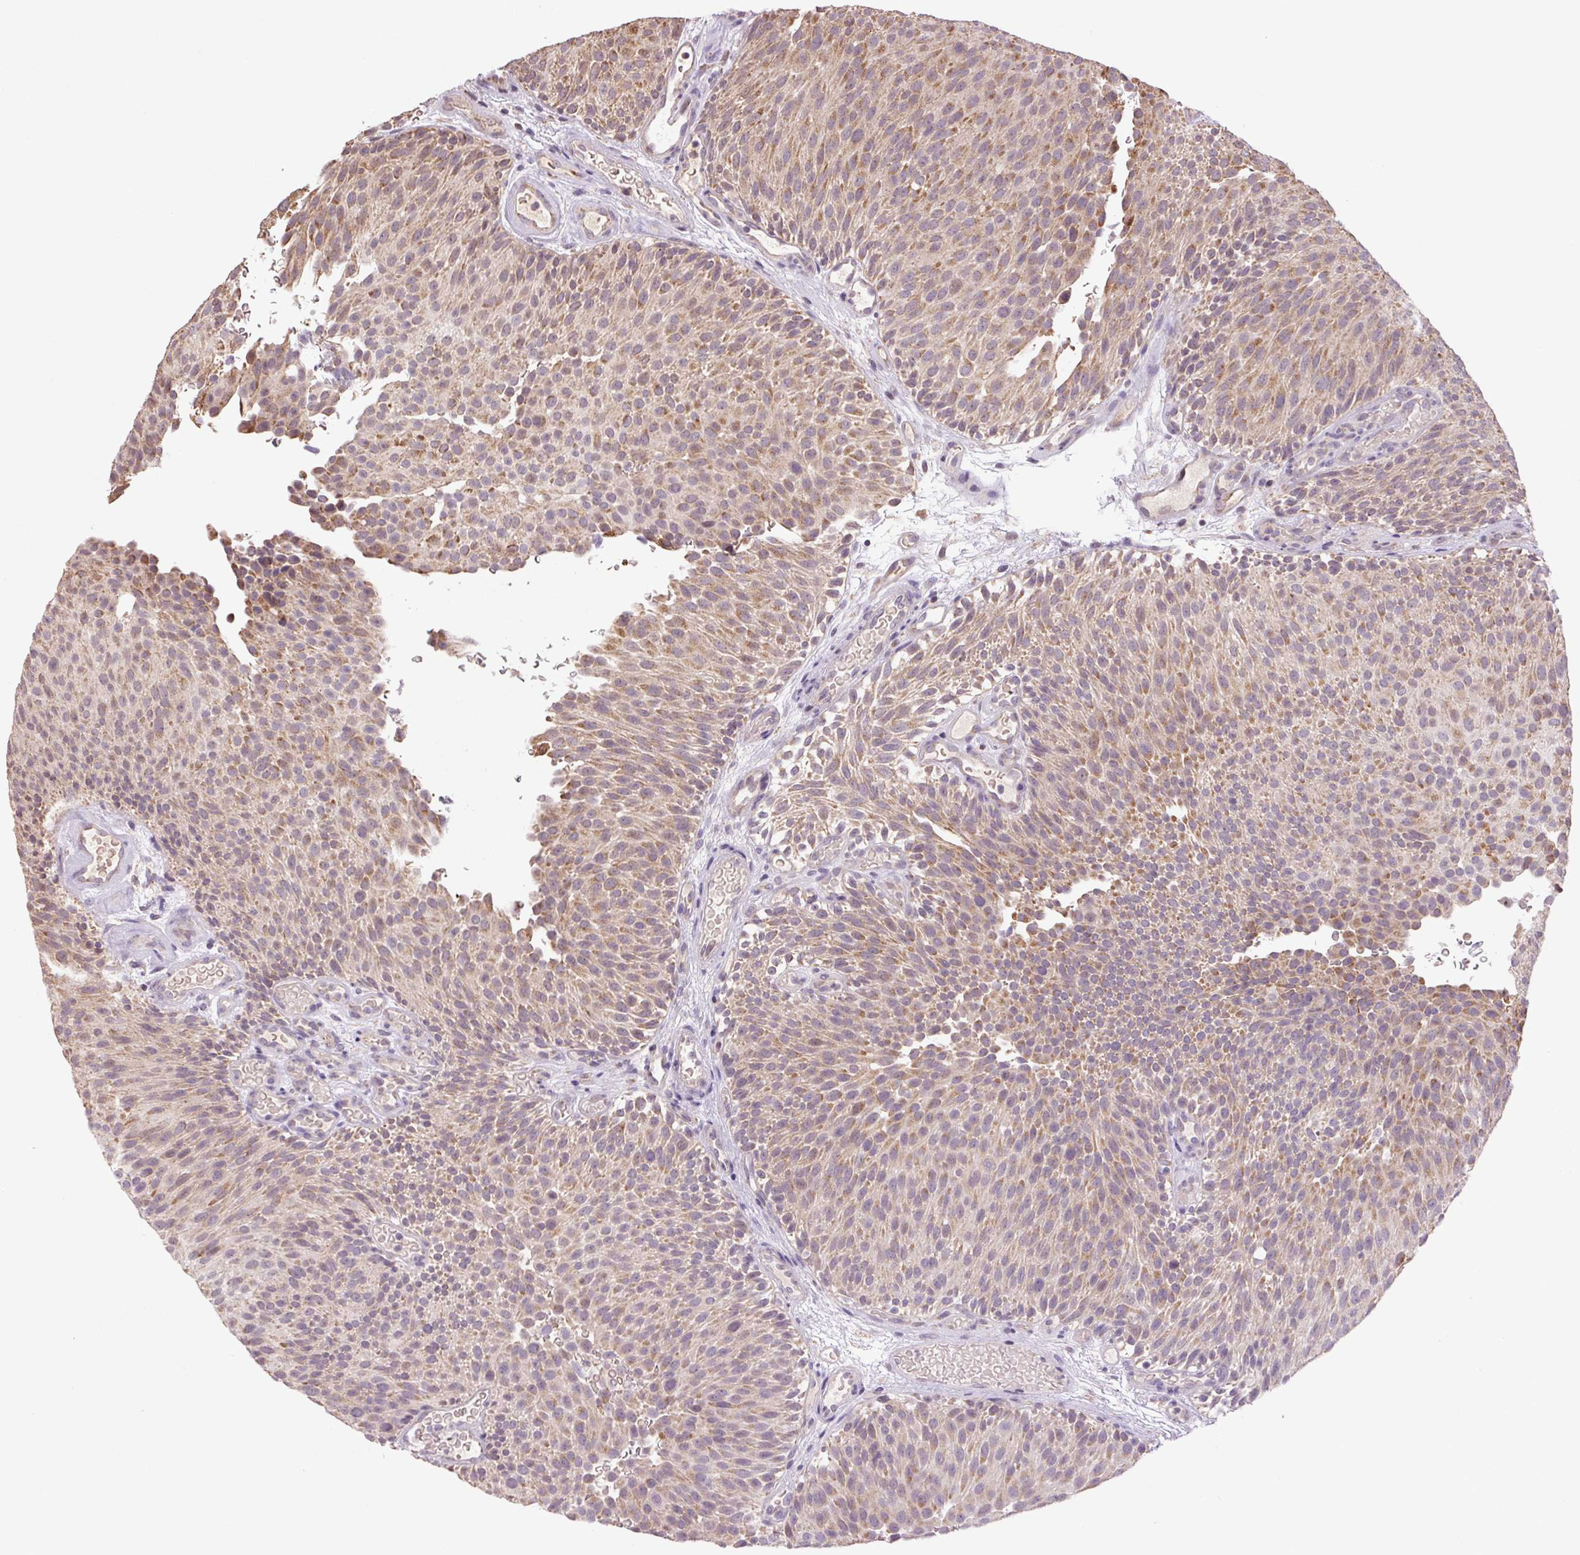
{"staining": {"intensity": "moderate", "quantity": "25%-75%", "location": "cytoplasmic/membranous"}, "tissue": "urothelial cancer", "cell_type": "Tumor cells", "image_type": "cancer", "snomed": [{"axis": "morphology", "description": "Urothelial carcinoma, Low grade"}, {"axis": "topography", "description": "Urinary bladder"}], "caption": "The image exhibits a brown stain indicating the presence of a protein in the cytoplasmic/membranous of tumor cells in urothelial cancer.", "gene": "SGF29", "patient": {"sex": "male", "age": 78}}